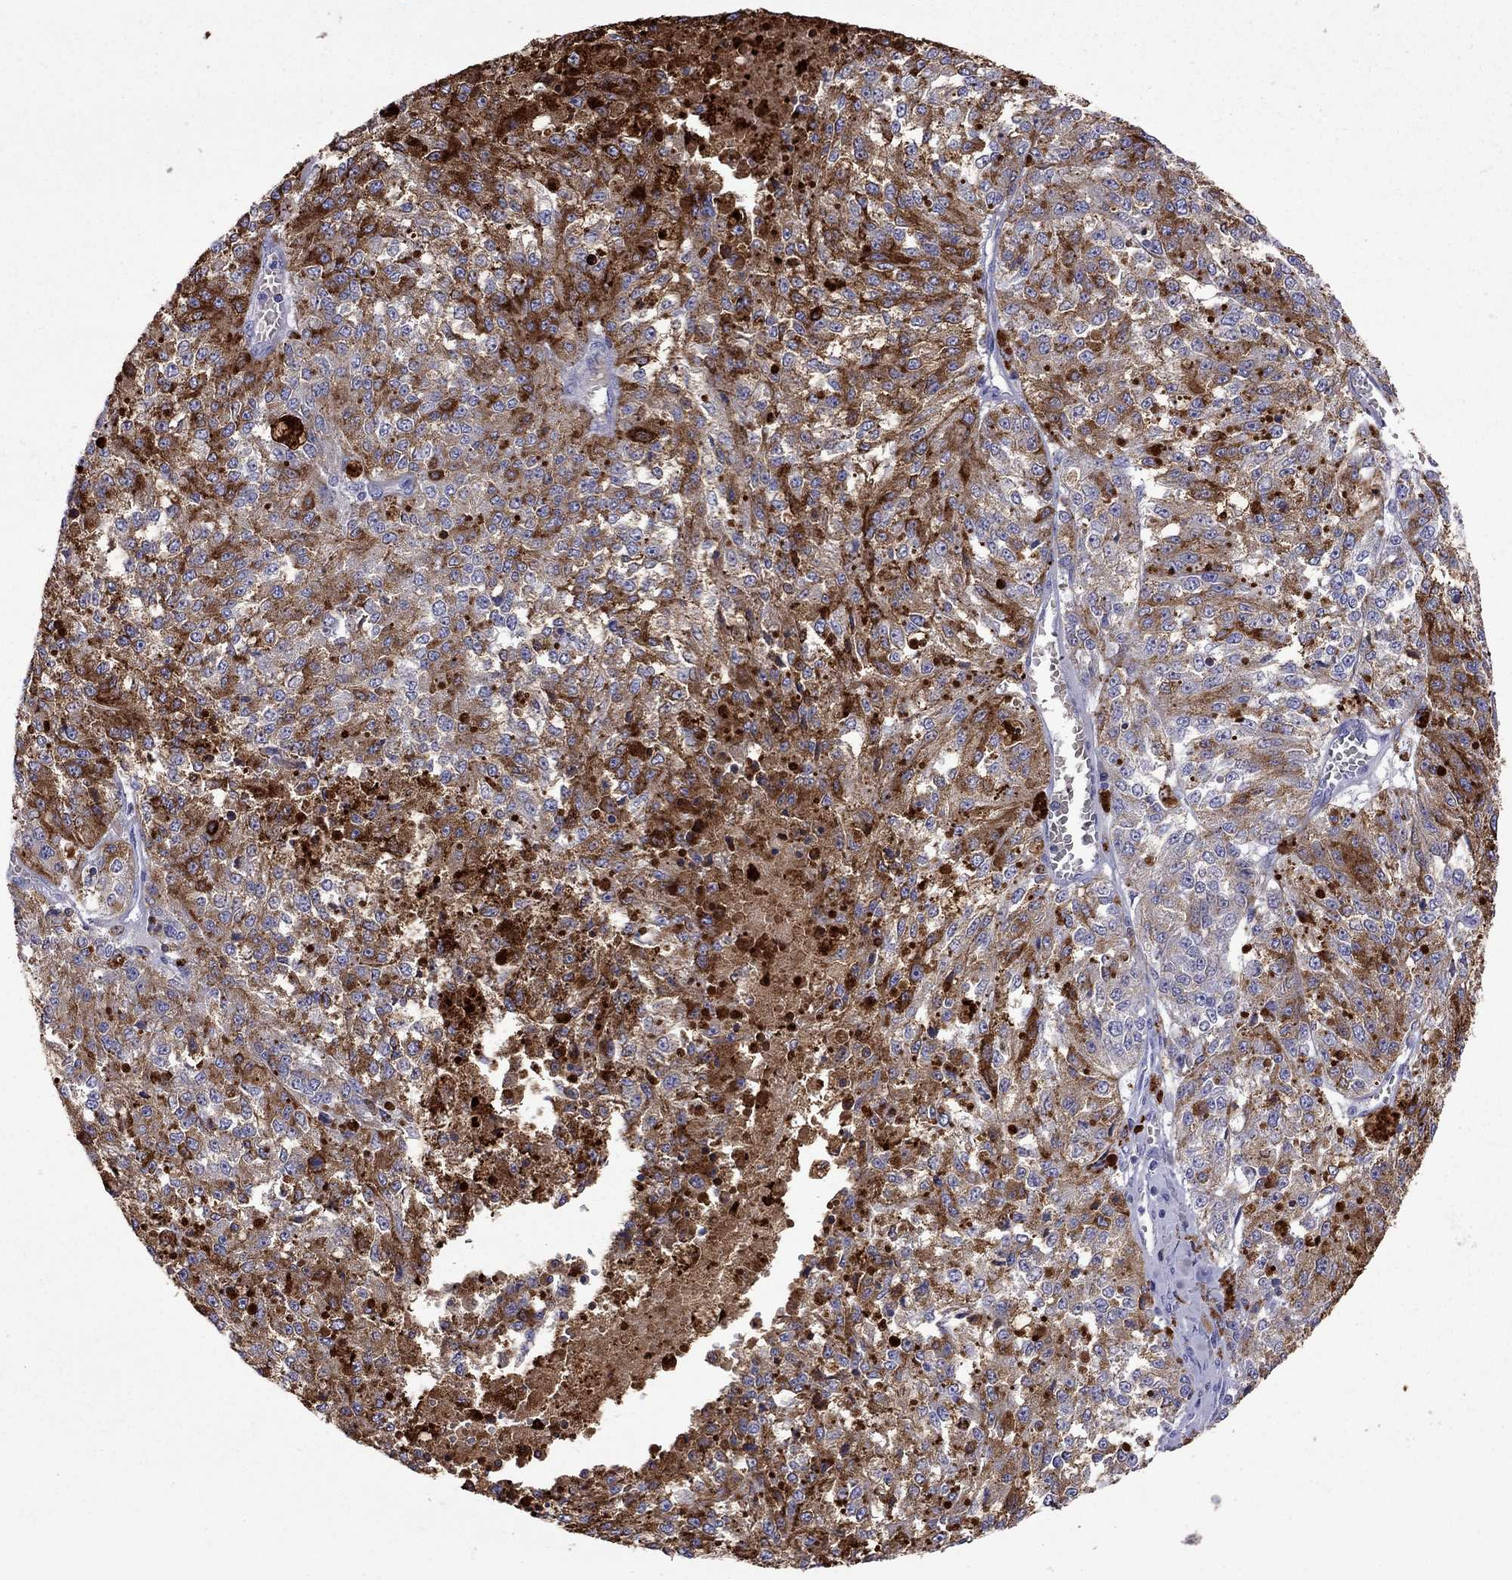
{"staining": {"intensity": "moderate", "quantity": "25%-75%", "location": "cytoplasmic/membranous"}, "tissue": "melanoma", "cell_type": "Tumor cells", "image_type": "cancer", "snomed": [{"axis": "morphology", "description": "Malignant melanoma, Metastatic site"}, {"axis": "topography", "description": "Lymph node"}], "caption": "Melanoma tissue exhibits moderate cytoplasmic/membranous staining in approximately 25%-75% of tumor cells The protein of interest is shown in brown color, while the nuclei are stained blue.", "gene": "SERPINA3", "patient": {"sex": "female", "age": 64}}